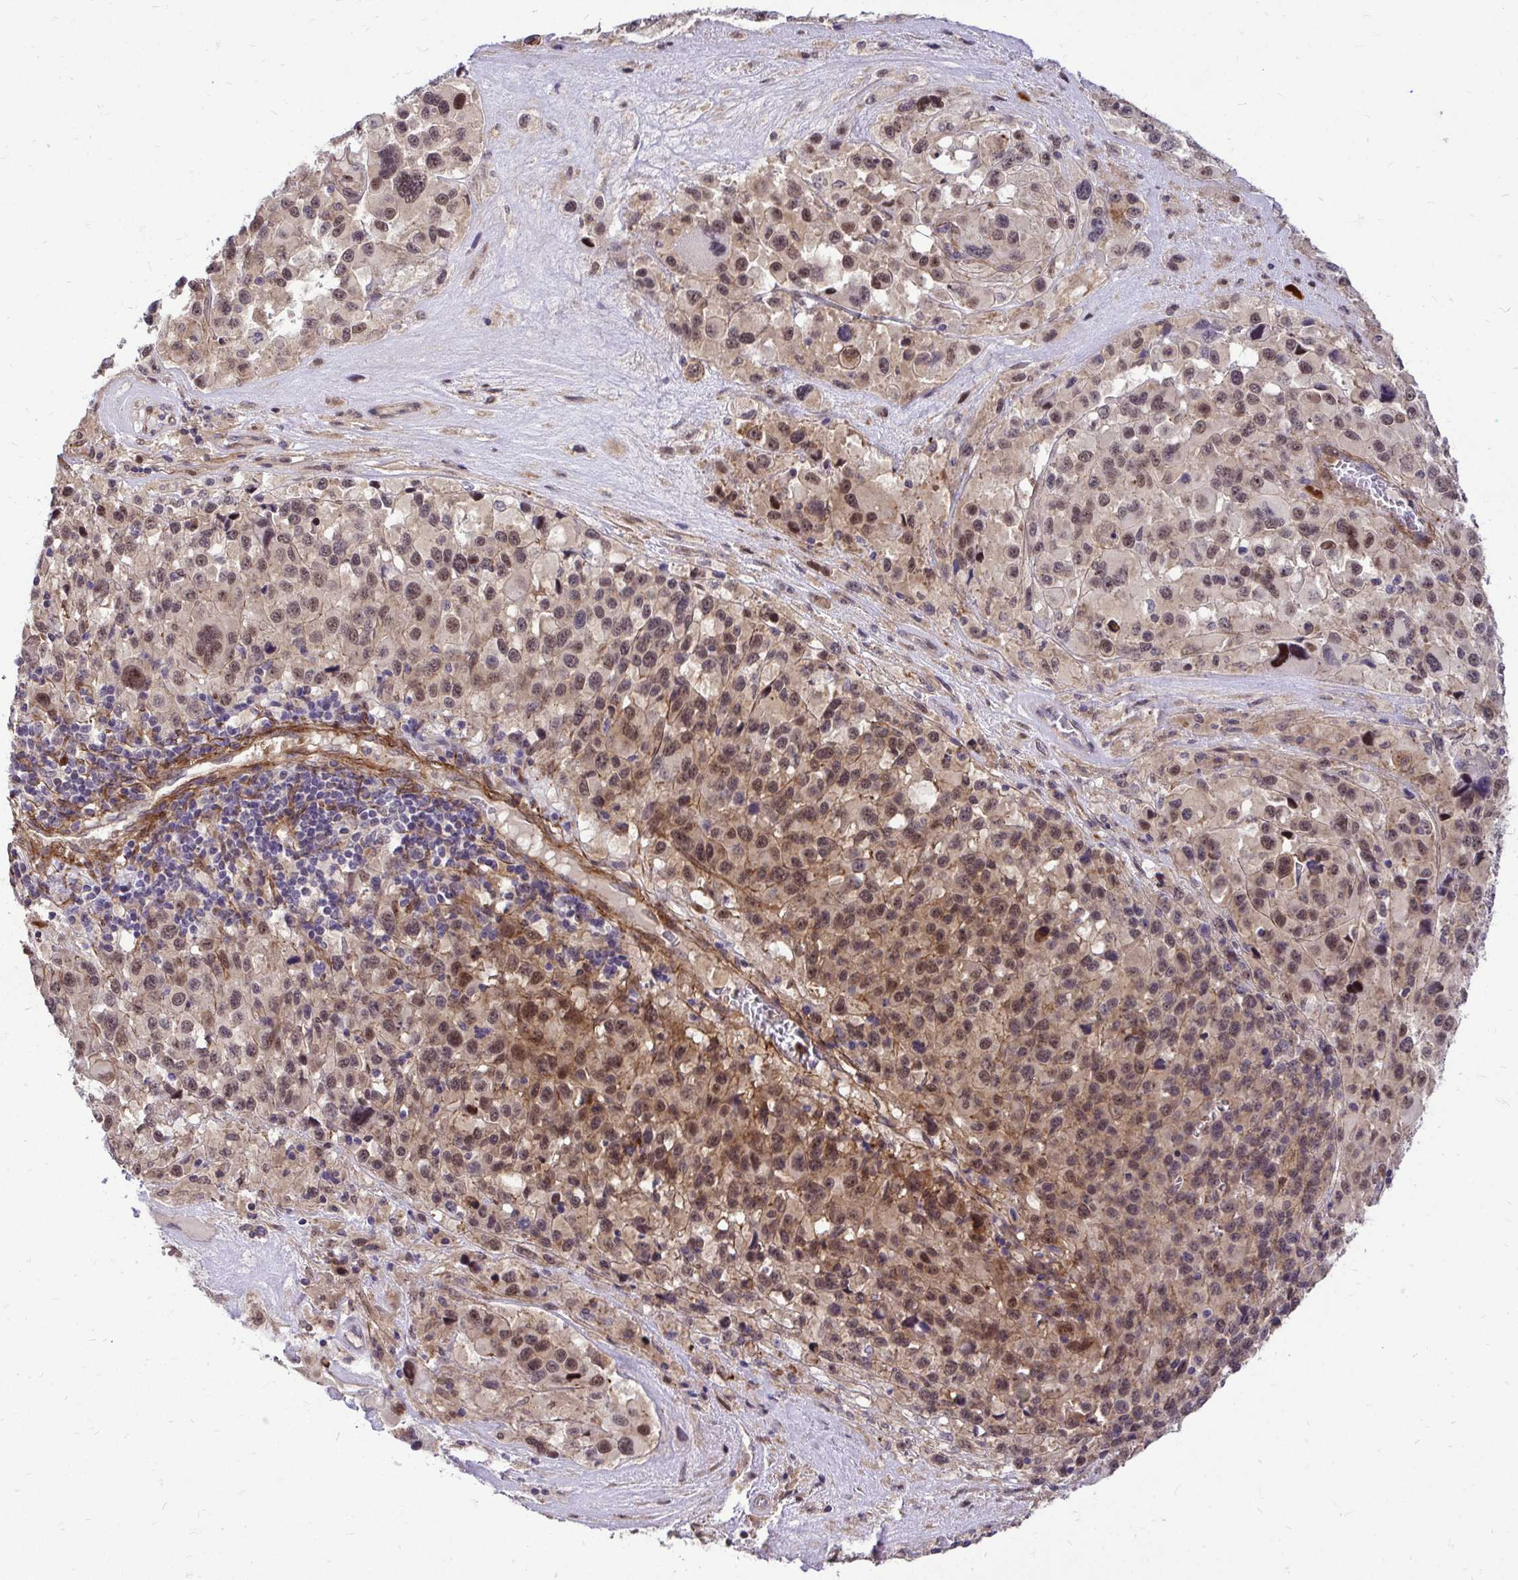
{"staining": {"intensity": "moderate", "quantity": ">75%", "location": "cytoplasmic/membranous,nuclear"}, "tissue": "melanoma", "cell_type": "Tumor cells", "image_type": "cancer", "snomed": [{"axis": "morphology", "description": "Malignant melanoma, Metastatic site"}, {"axis": "topography", "description": "Lymph node"}], "caption": "Malignant melanoma (metastatic site) was stained to show a protein in brown. There is medium levels of moderate cytoplasmic/membranous and nuclear expression in about >75% of tumor cells. The staining is performed using DAB brown chromogen to label protein expression. The nuclei are counter-stained blue using hematoxylin.", "gene": "TRIP6", "patient": {"sex": "female", "age": 65}}